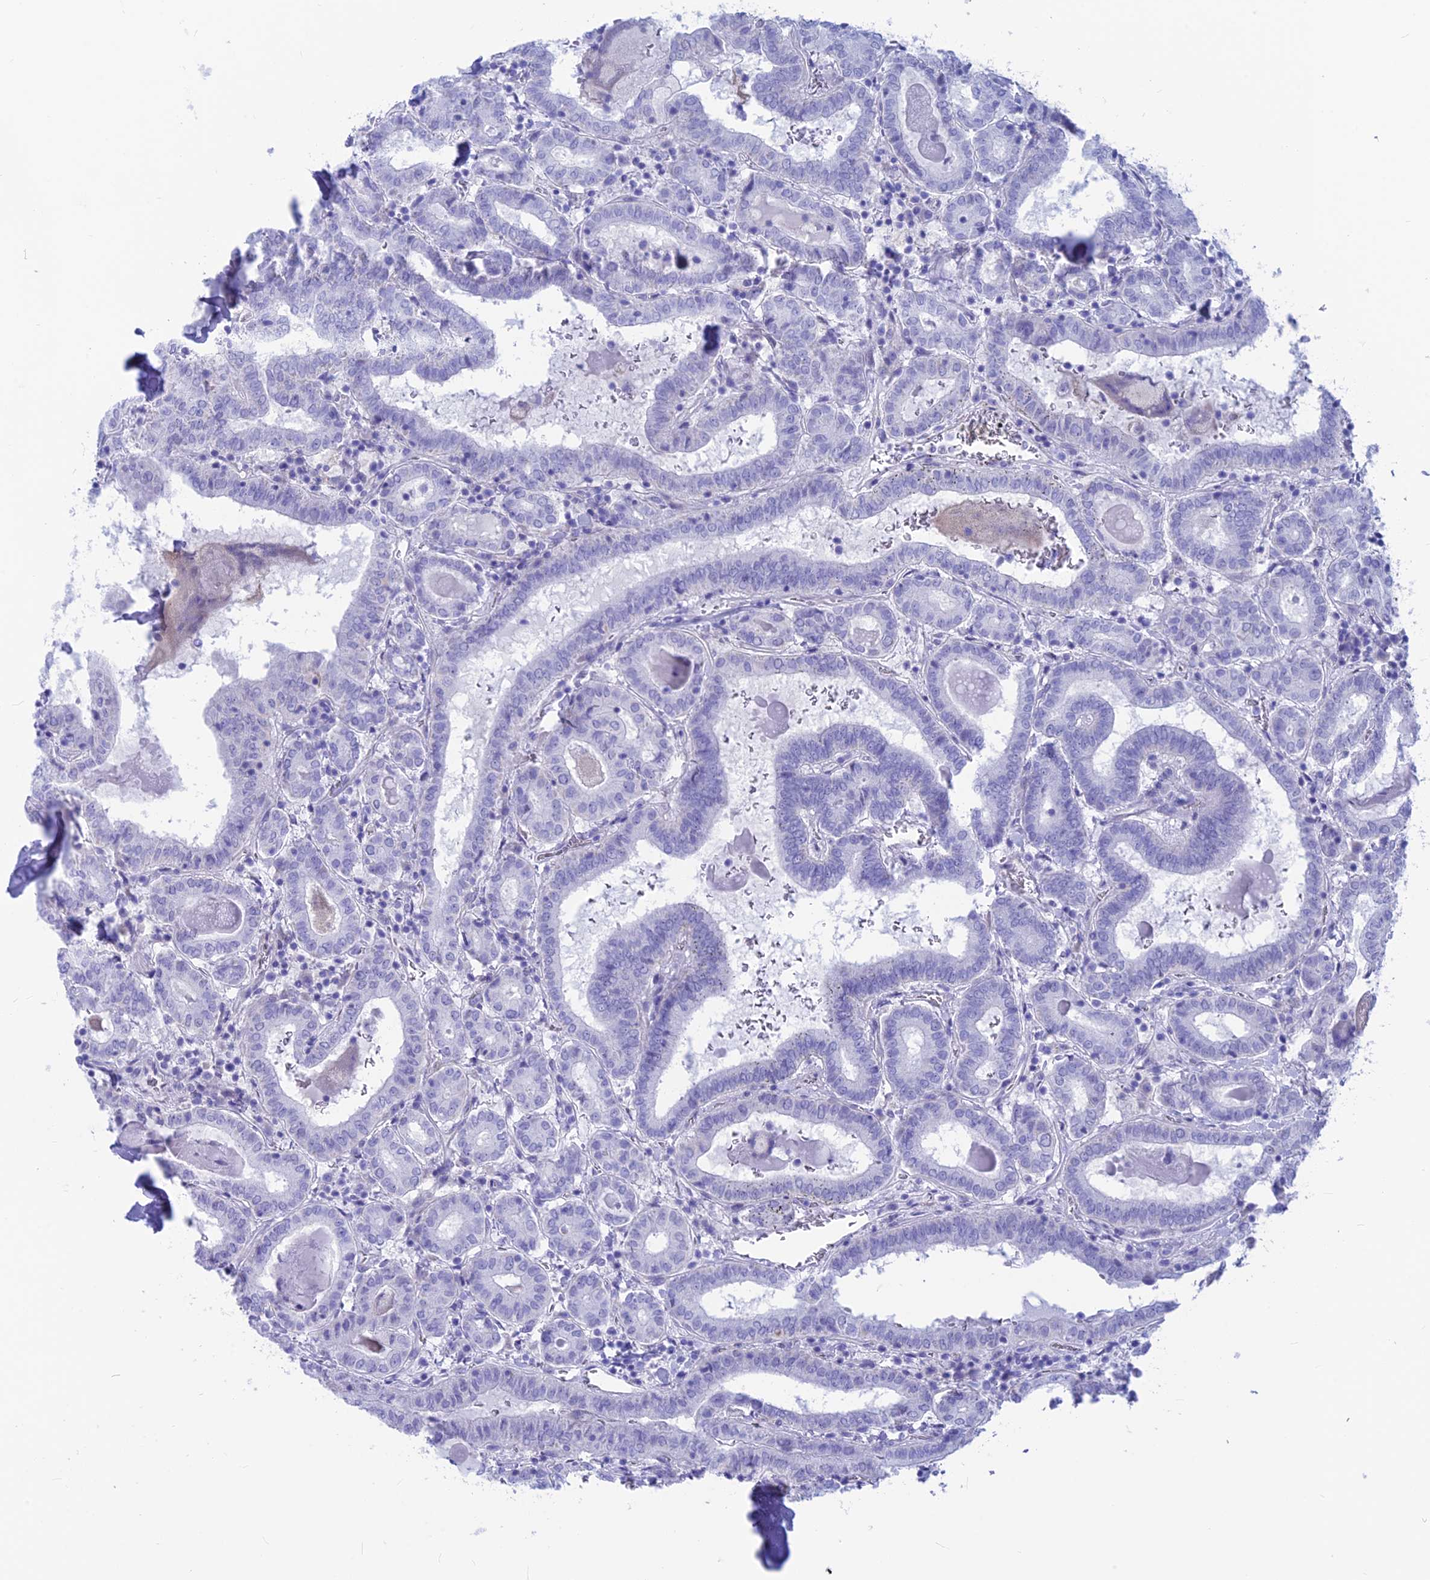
{"staining": {"intensity": "negative", "quantity": "none", "location": "none"}, "tissue": "thyroid cancer", "cell_type": "Tumor cells", "image_type": "cancer", "snomed": [{"axis": "morphology", "description": "Papillary adenocarcinoma, NOS"}, {"axis": "topography", "description": "Thyroid gland"}], "caption": "Thyroid papillary adenocarcinoma was stained to show a protein in brown. There is no significant positivity in tumor cells. (DAB IHC, high magnification).", "gene": "GNGT2", "patient": {"sex": "female", "age": 72}}